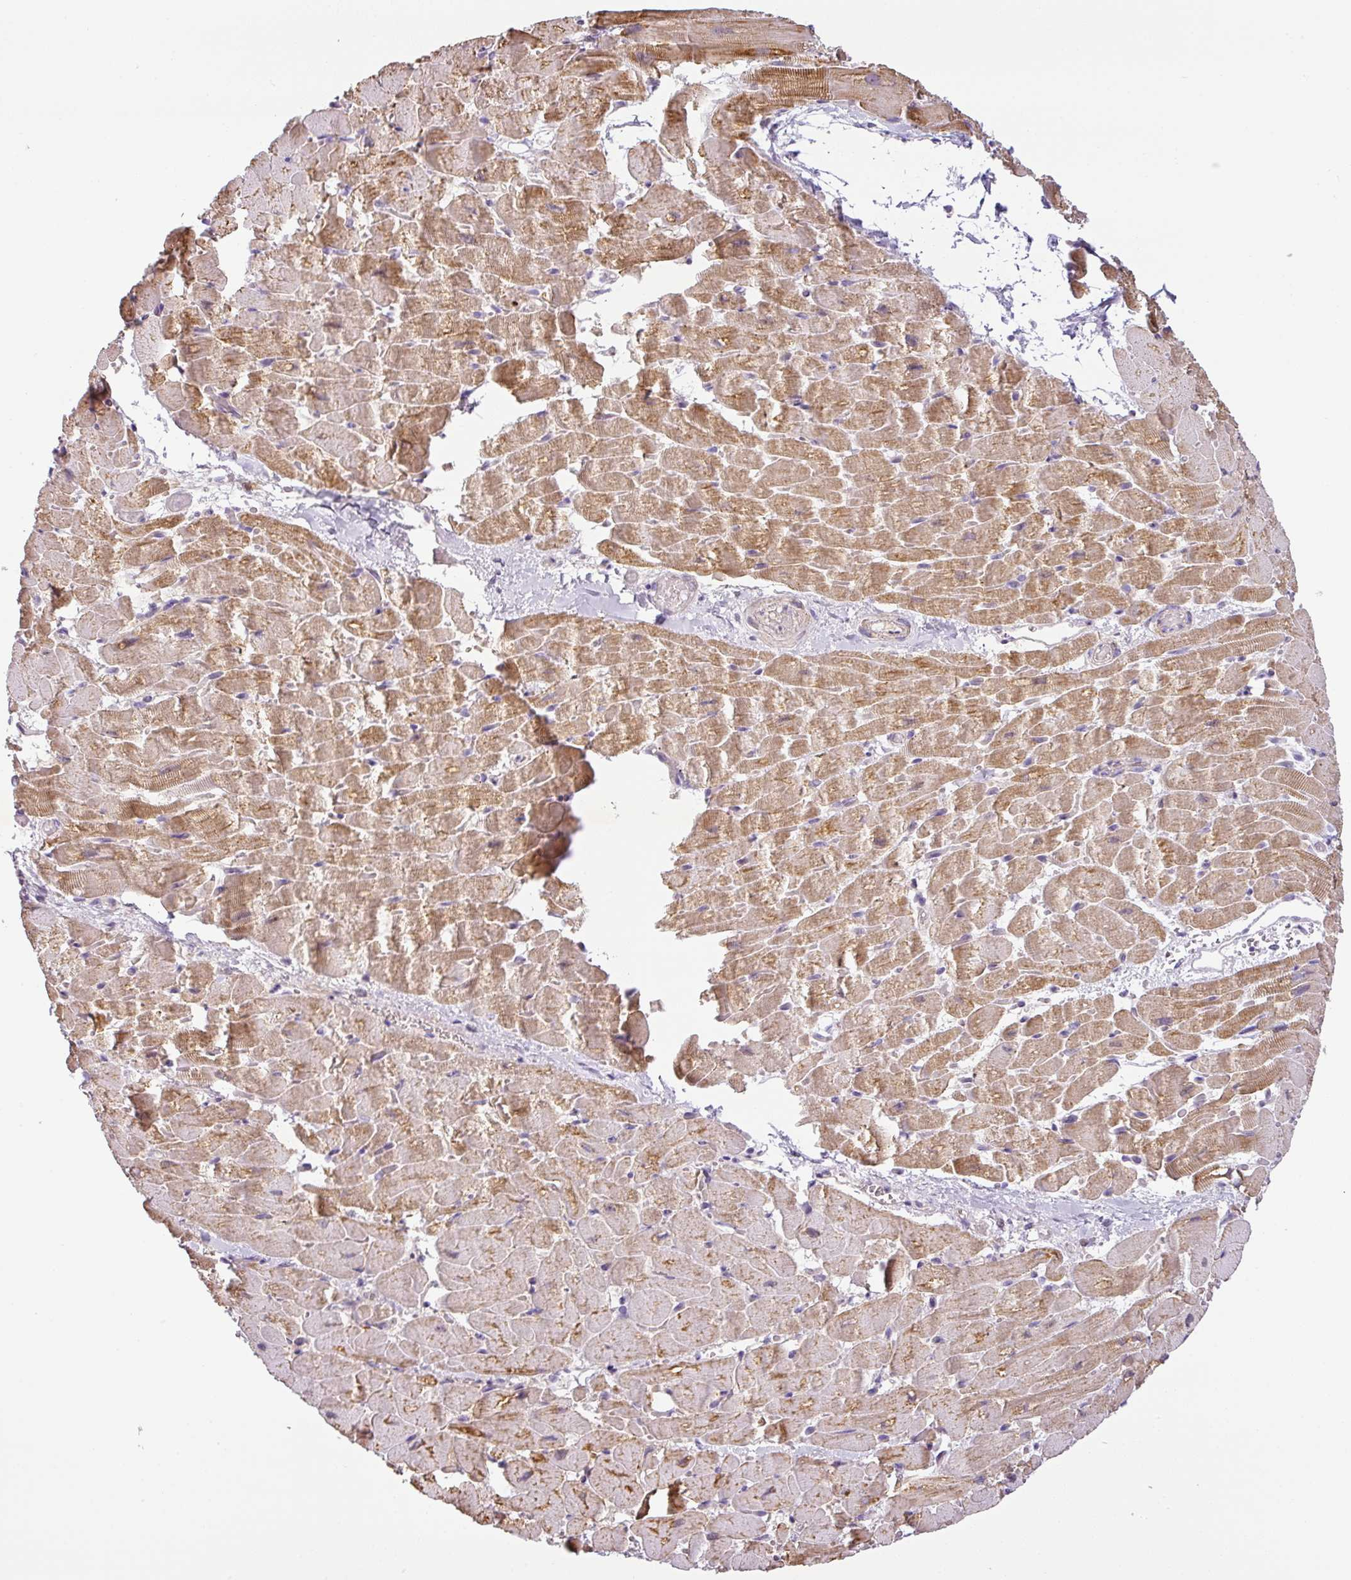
{"staining": {"intensity": "moderate", "quantity": ">75%", "location": "cytoplasmic/membranous"}, "tissue": "heart muscle", "cell_type": "Cardiomyocytes", "image_type": "normal", "snomed": [{"axis": "morphology", "description": "Normal tissue, NOS"}, {"axis": "topography", "description": "Heart"}], "caption": "Normal heart muscle reveals moderate cytoplasmic/membranous staining in approximately >75% of cardiomyocytes.", "gene": "NDUFB2", "patient": {"sex": "male", "age": 37}}